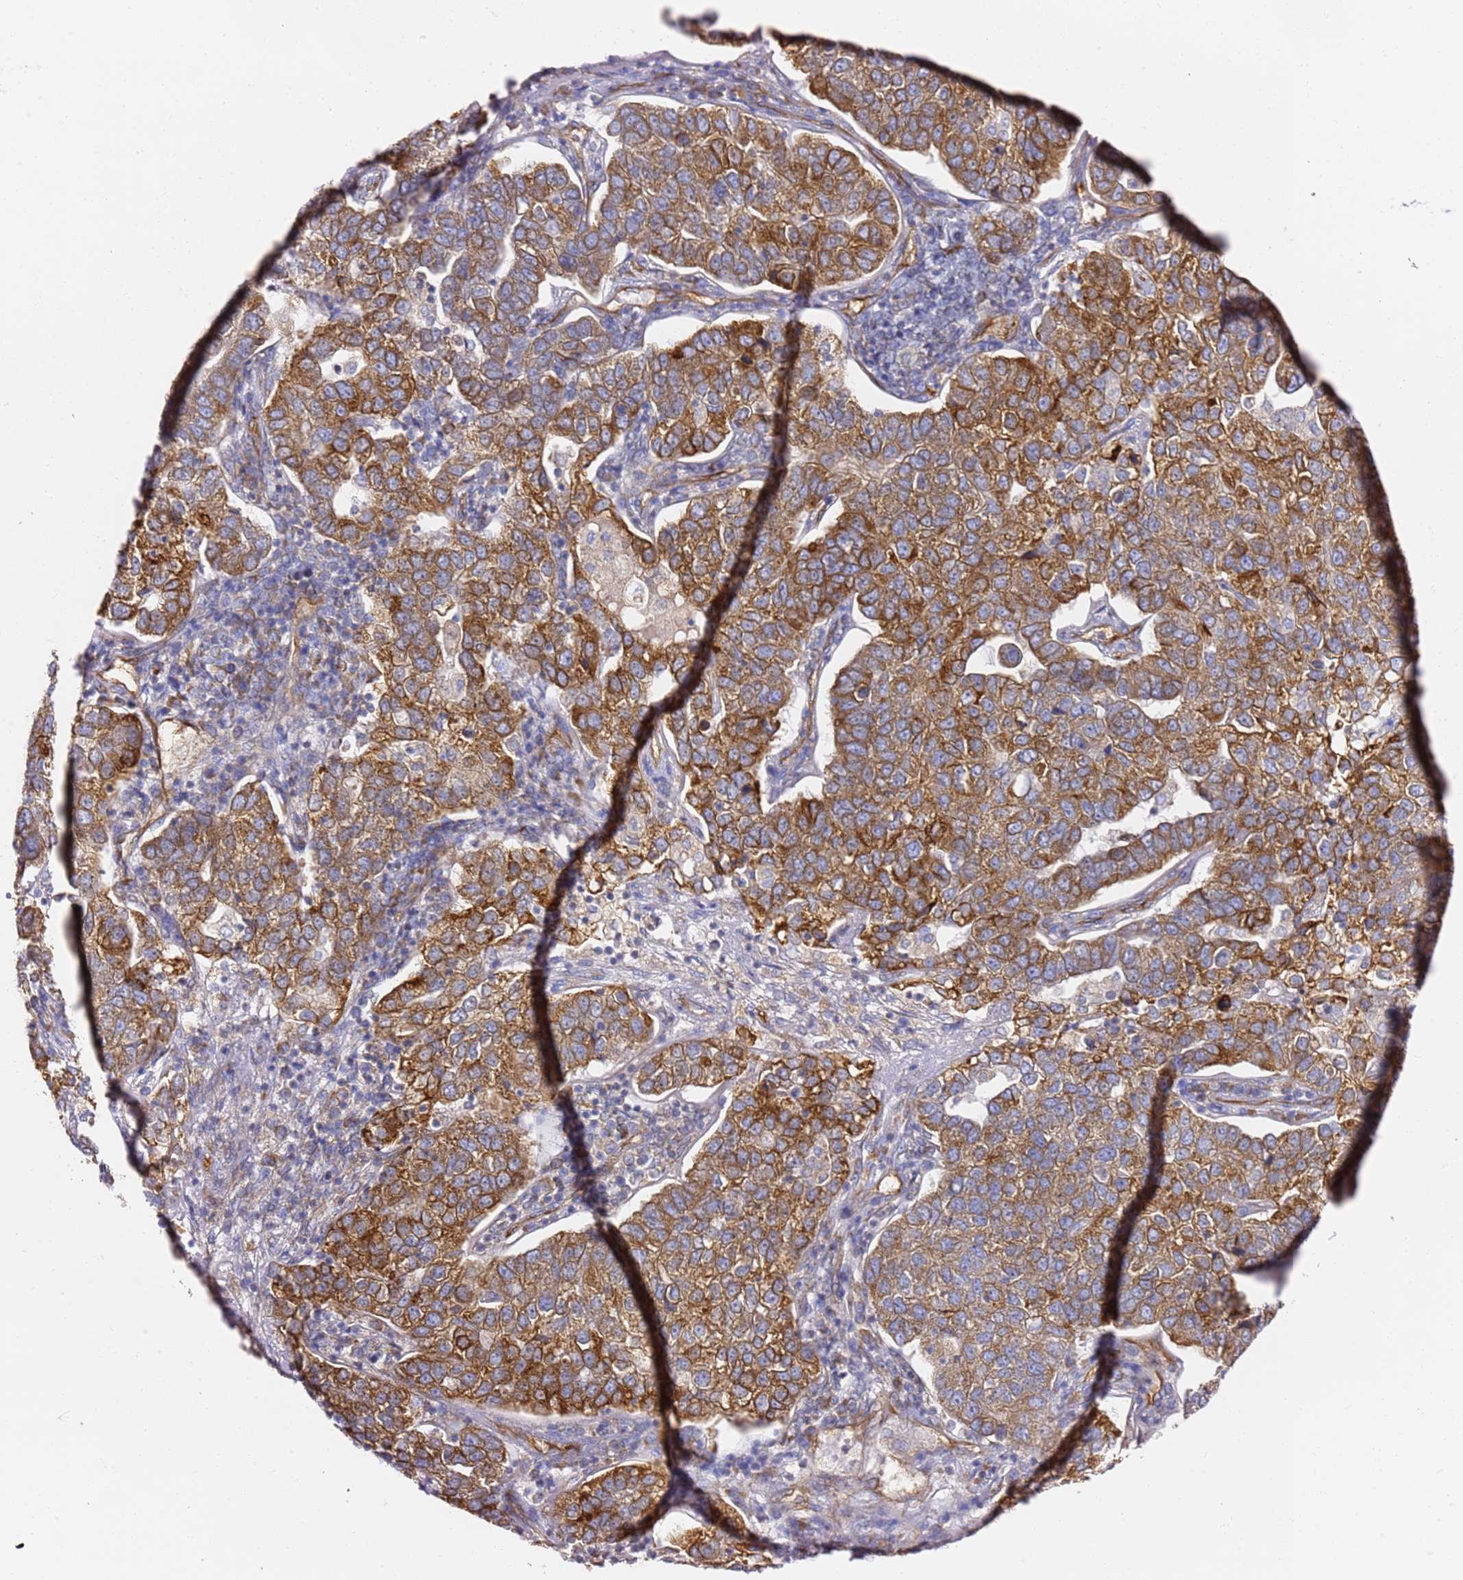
{"staining": {"intensity": "strong", "quantity": ">75%", "location": "cytoplasmic/membranous"}, "tissue": "pancreatic cancer", "cell_type": "Tumor cells", "image_type": "cancer", "snomed": [{"axis": "morphology", "description": "Adenocarcinoma, NOS"}, {"axis": "topography", "description": "Pancreas"}], "caption": "Immunohistochemical staining of human pancreatic cancer (adenocarcinoma) exhibits high levels of strong cytoplasmic/membranous positivity in about >75% of tumor cells.", "gene": "KIF7", "patient": {"sex": "female", "age": 61}}